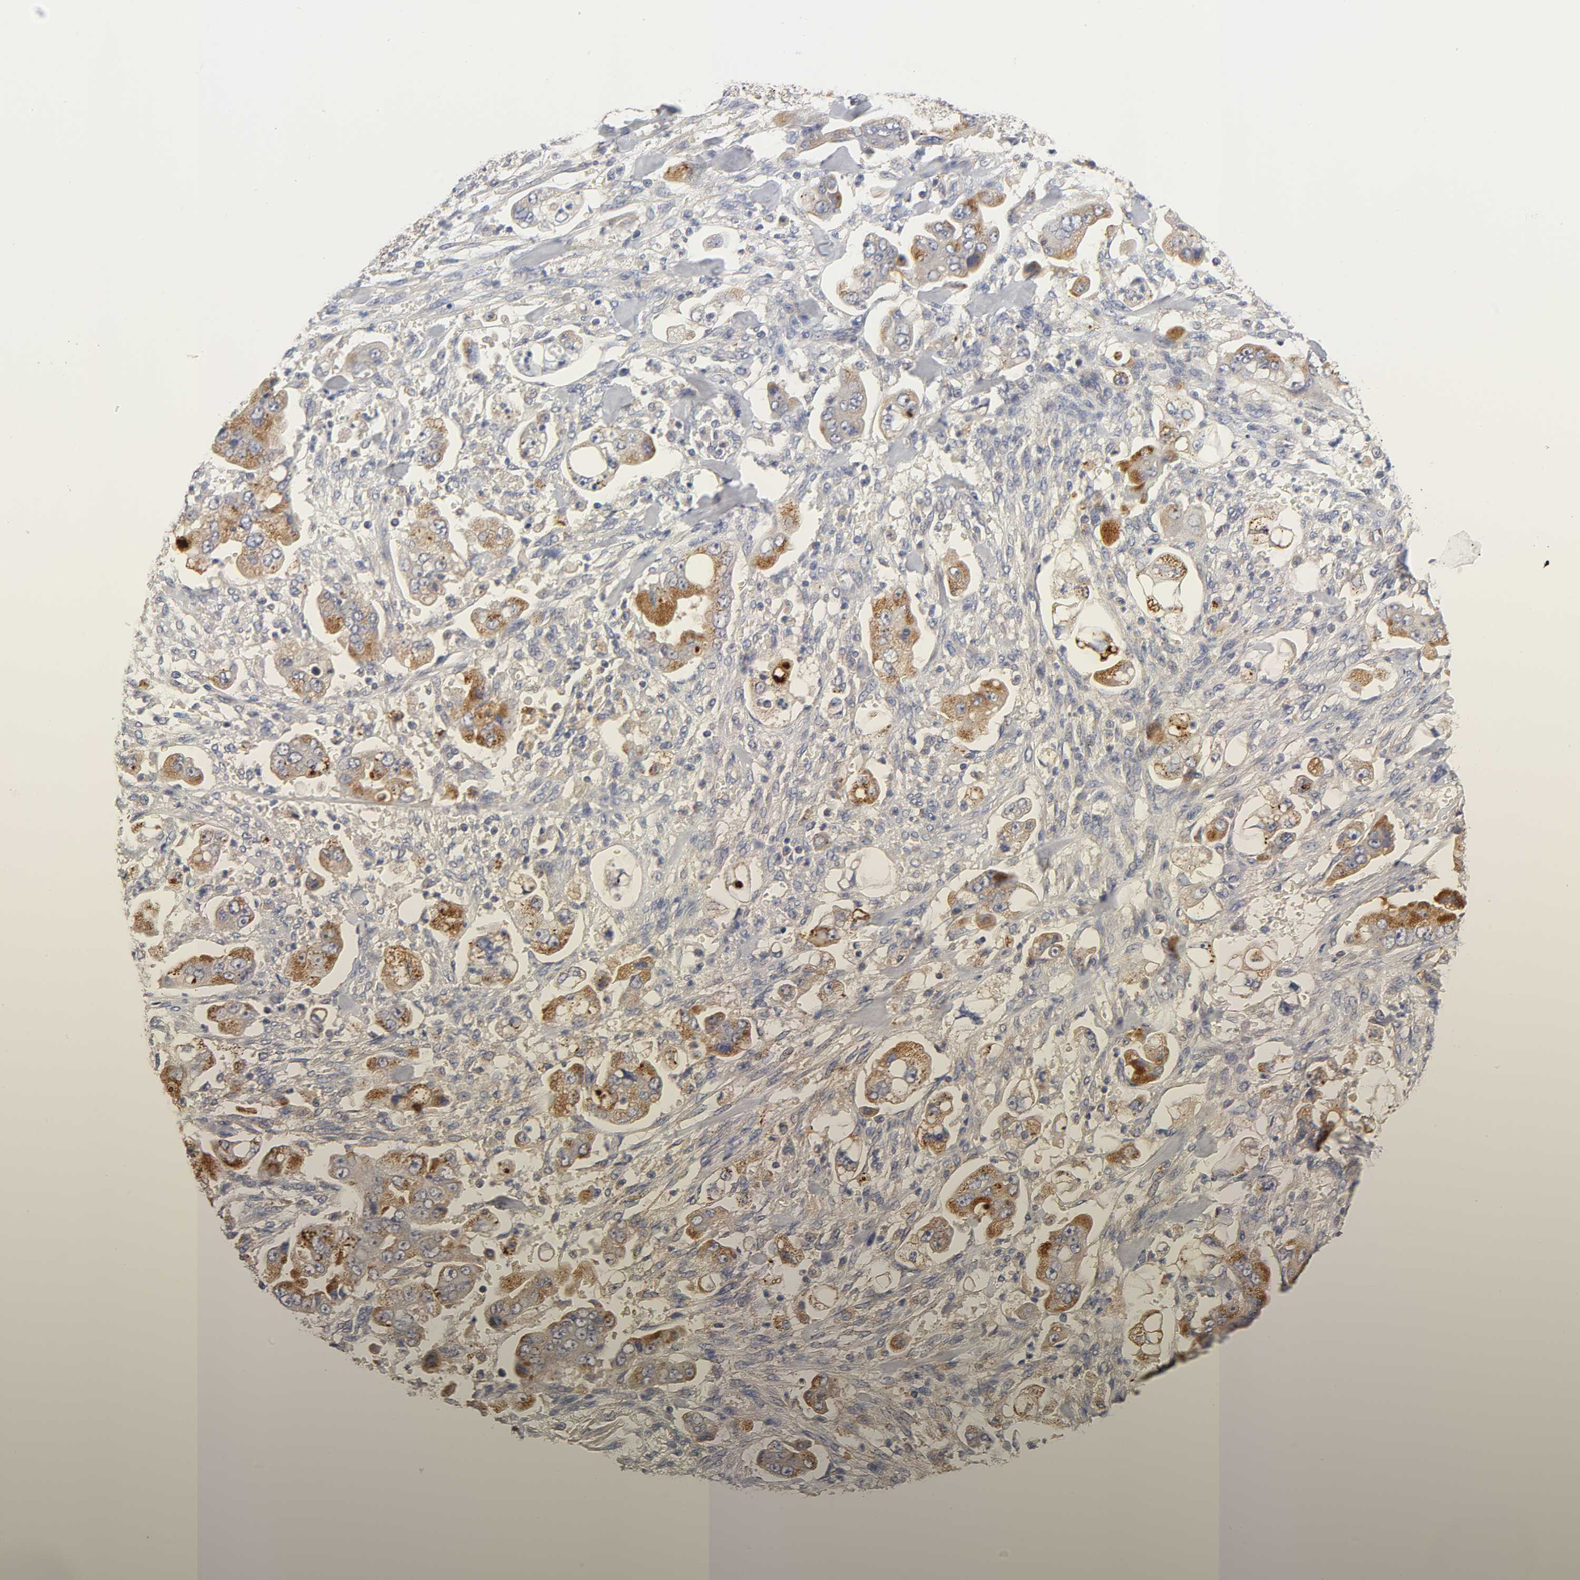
{"staining": {"intensity": "moderate", "quantity": "25%-75%", "location": "cytoplasmic/membranous"}, "tissue": "stomach cancer", "cell_type": "Tumor cells", "image_type": "cancer", "snomed": [{"axis": "morphology", "description": "Adenocarcinoma, NOS"}, {"axis": "topography", "description": "Stomach"}], "caption": "DAB immunohistochemical staining of stomach cancer exhibits moderate cytoplasmic/membranous protein staining in about 25%-75% of tumor cells.", "gene": "C17orf75", "patient": {"sex": "male", "age": 62}}